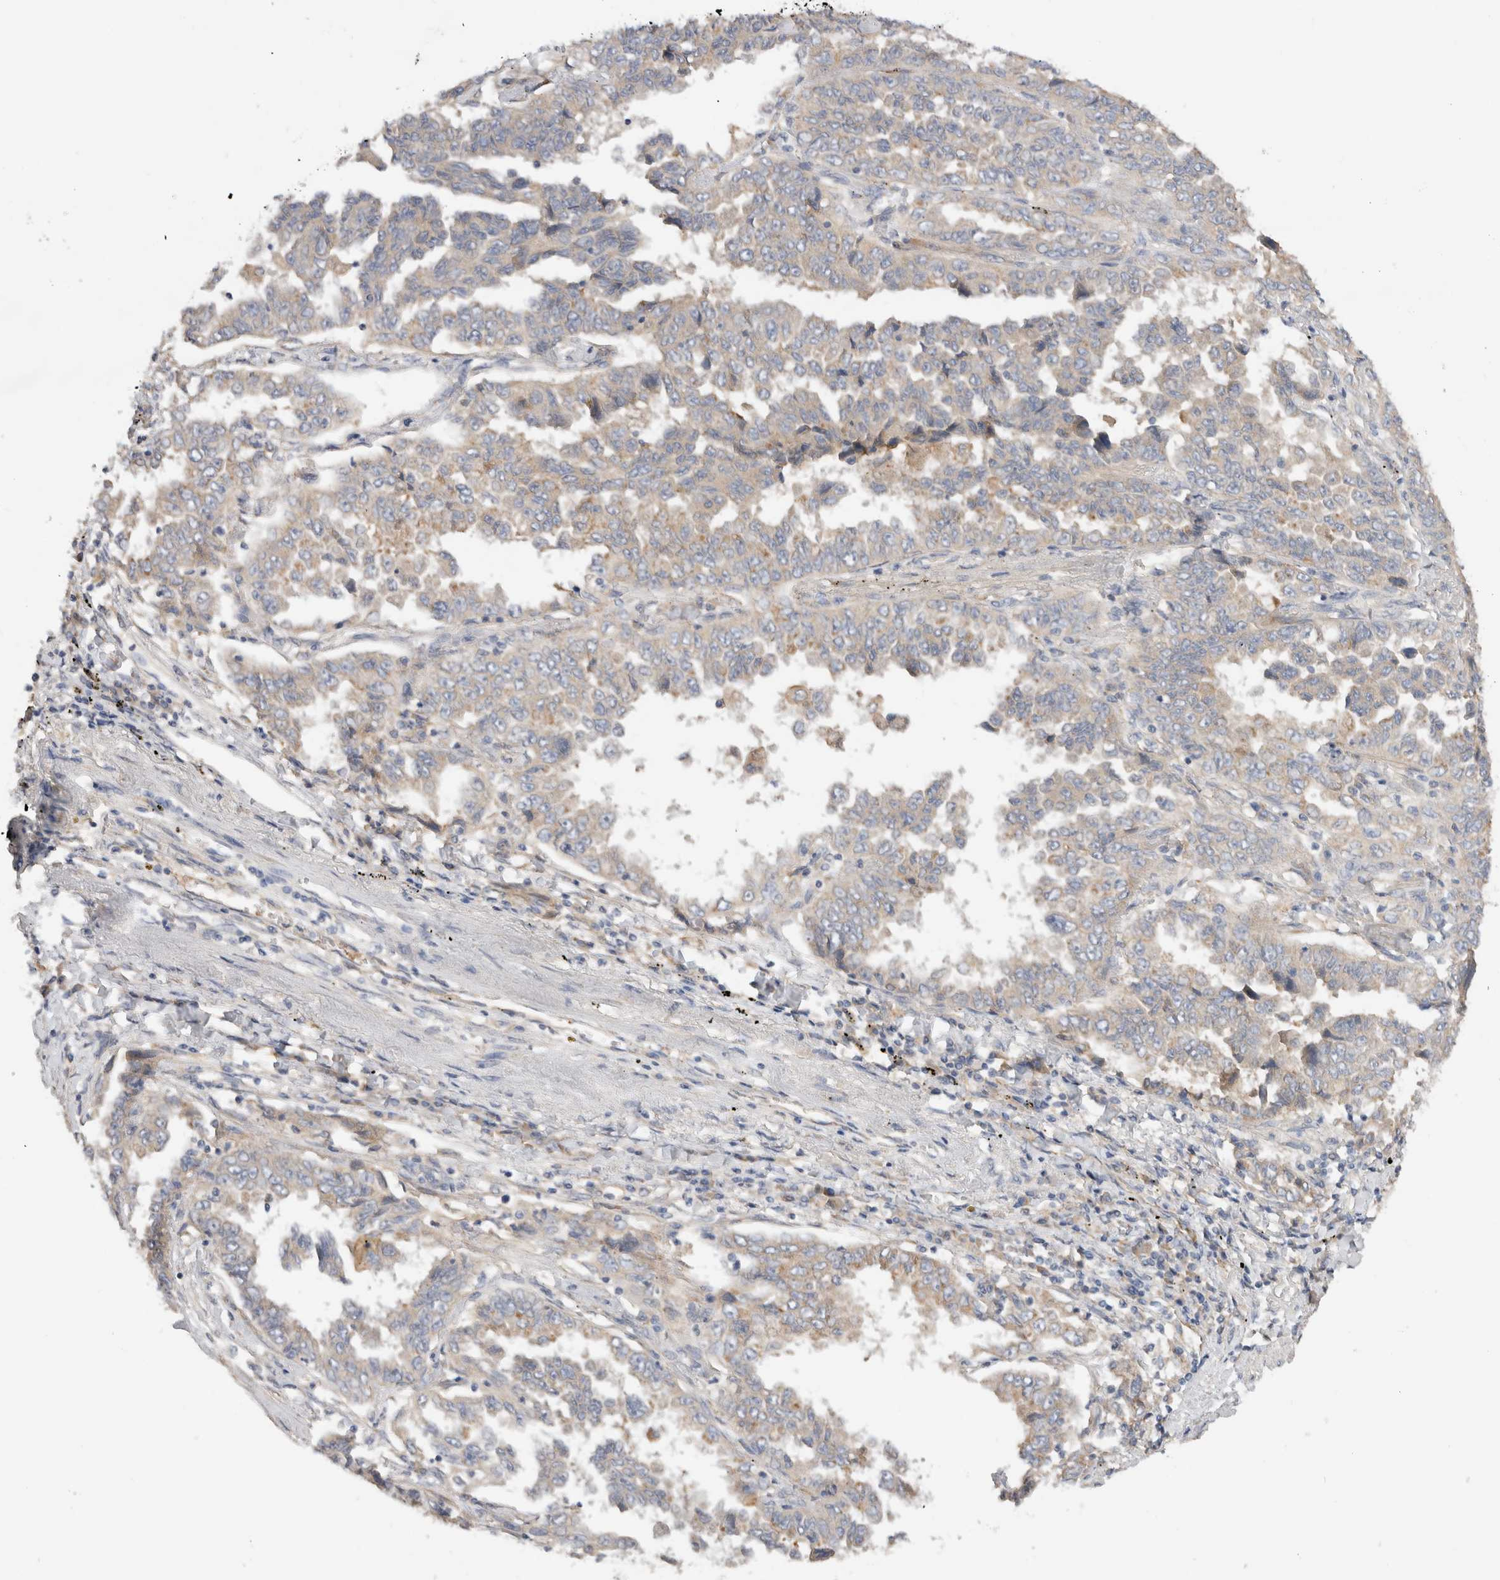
{"staining": {"intensity": "weak", "quantity": "25%-75%", "location": "cytoplasmic/membranous"}, "tissue": "lung cancer", "cell_type": "Tumor cells", "image_type": "cancer", "snomed": [{"axis": "morphology", "description": "Adenocarcinoma, NOS"}, {"axis": "topography", "description": "Lung"}], "caption": "Immunohistochemical staining of human lung adenocarcinoma displays weak cytoplasmic/membranous protein expression in about 25%-75% of tumor cells. The staining was performed using DAB, with brown indicating positive protein expression. Nuclei are stained blue with hematoxylin.", "gene": "SGK3", "patient": {"sex": "female", "age": 51}}